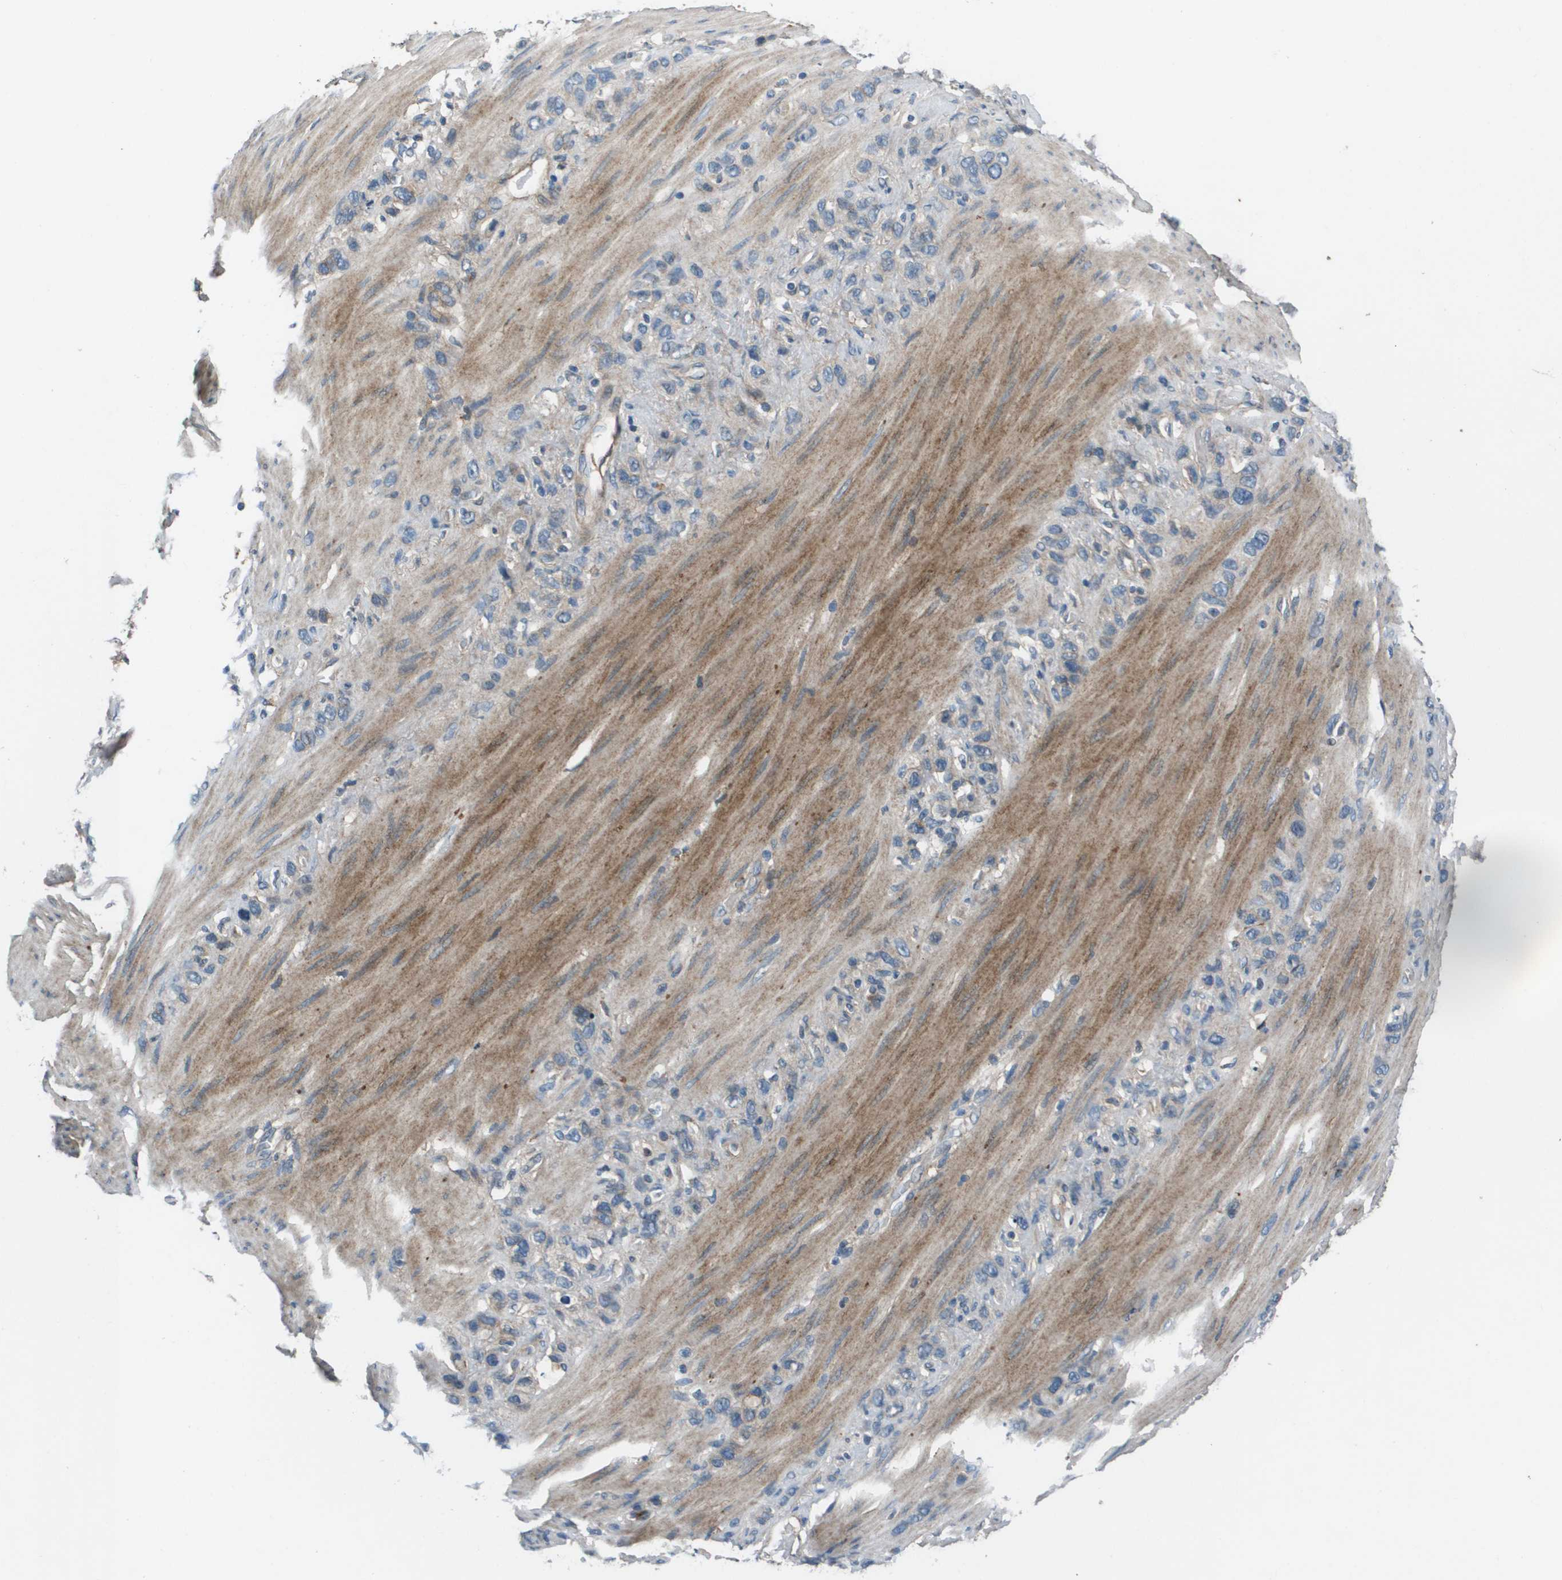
{"staining": {"intensity": "weak", "quantity": "<25%", "location": "cytoplasmic/membranous"}, "tissue": "stomach cancer", "cell_type": "Tumor cells", "image_type": "cancer", "snomed": [{"axis": "morphology", "description": "Adenocarcinoma, NOS"}, {"axis": "morphology", "description": "Adenocarcinoma, High grade"}, {"axis": "topography", "description": "Stomach, upper"}, {"axis": "topography", "description": "Stomach, lower"}], "caption": "Protein analysis of stomach cancer (high-grade adenocarcinoma) displays no significant positivity in tumor cells. The staining was performed using DAB to visualize the protein expression in brown, while the nuclei were stained in blue with hematoxylin (Magnification: 20x).", "gene": "PCOLCE", "patient": {"sex": "female", "age": 65}}